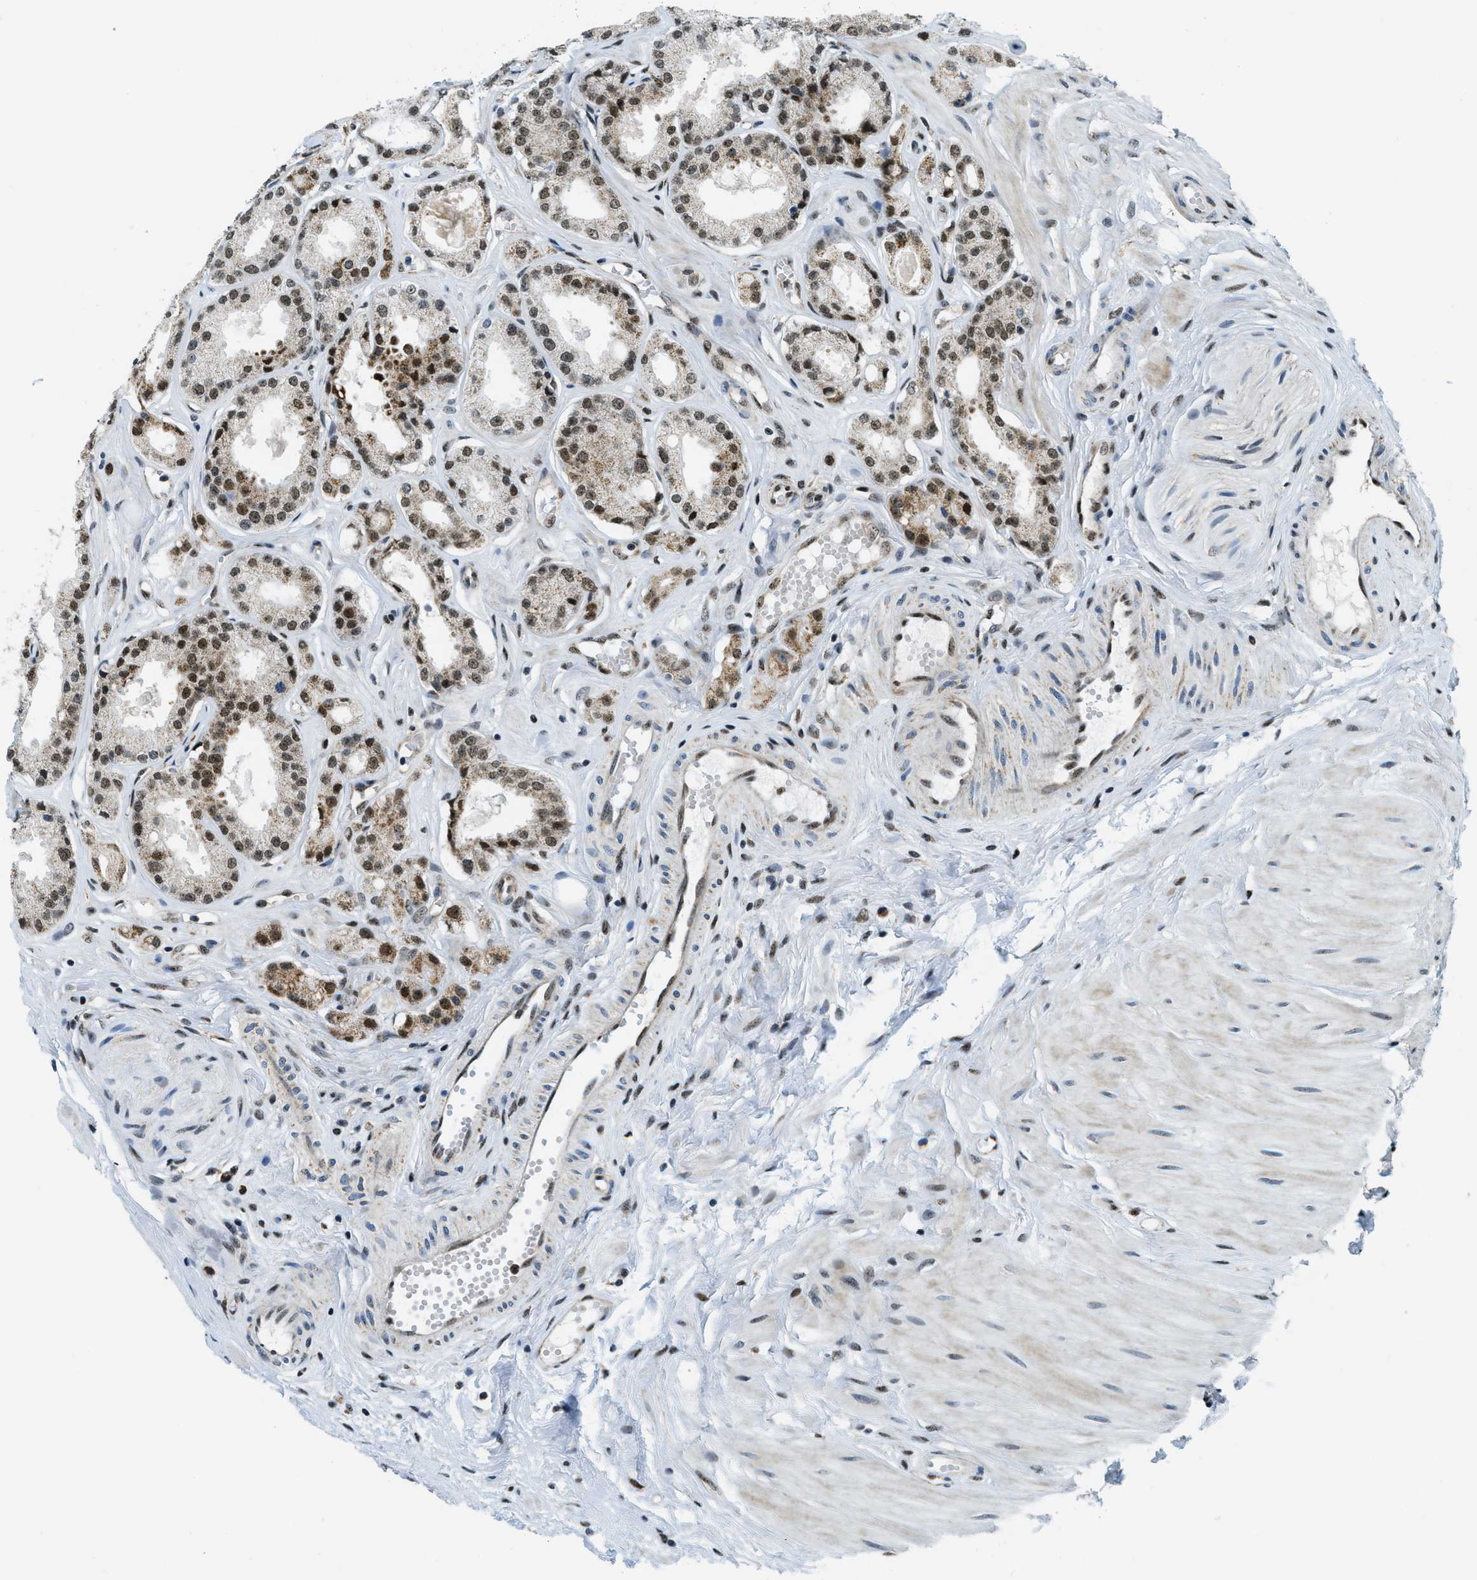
{"staining": {"intensity": "strong", "quantity": ">75%", "location": "cytoplasmic/membranous,nuclear"}, "tissue": "prostate cancer", "cell_type": "Tumor cells", "image_type": "cancer", "snomed": [{"axis": "morphology", "description": "Adenocarcinoma, Low grade"}, {"axis": "topography", "description": "Prostate"}], "caption": "There is high levels of strong cytoplasmic/membranous and nuclear staining in tumor cells of adenocarcinoma (low-grade) (prostate), as demonstrated by immunohistochemical staining (brown color).", "gene": "SP100", "patient": {"sex": "male", "age": 57}}